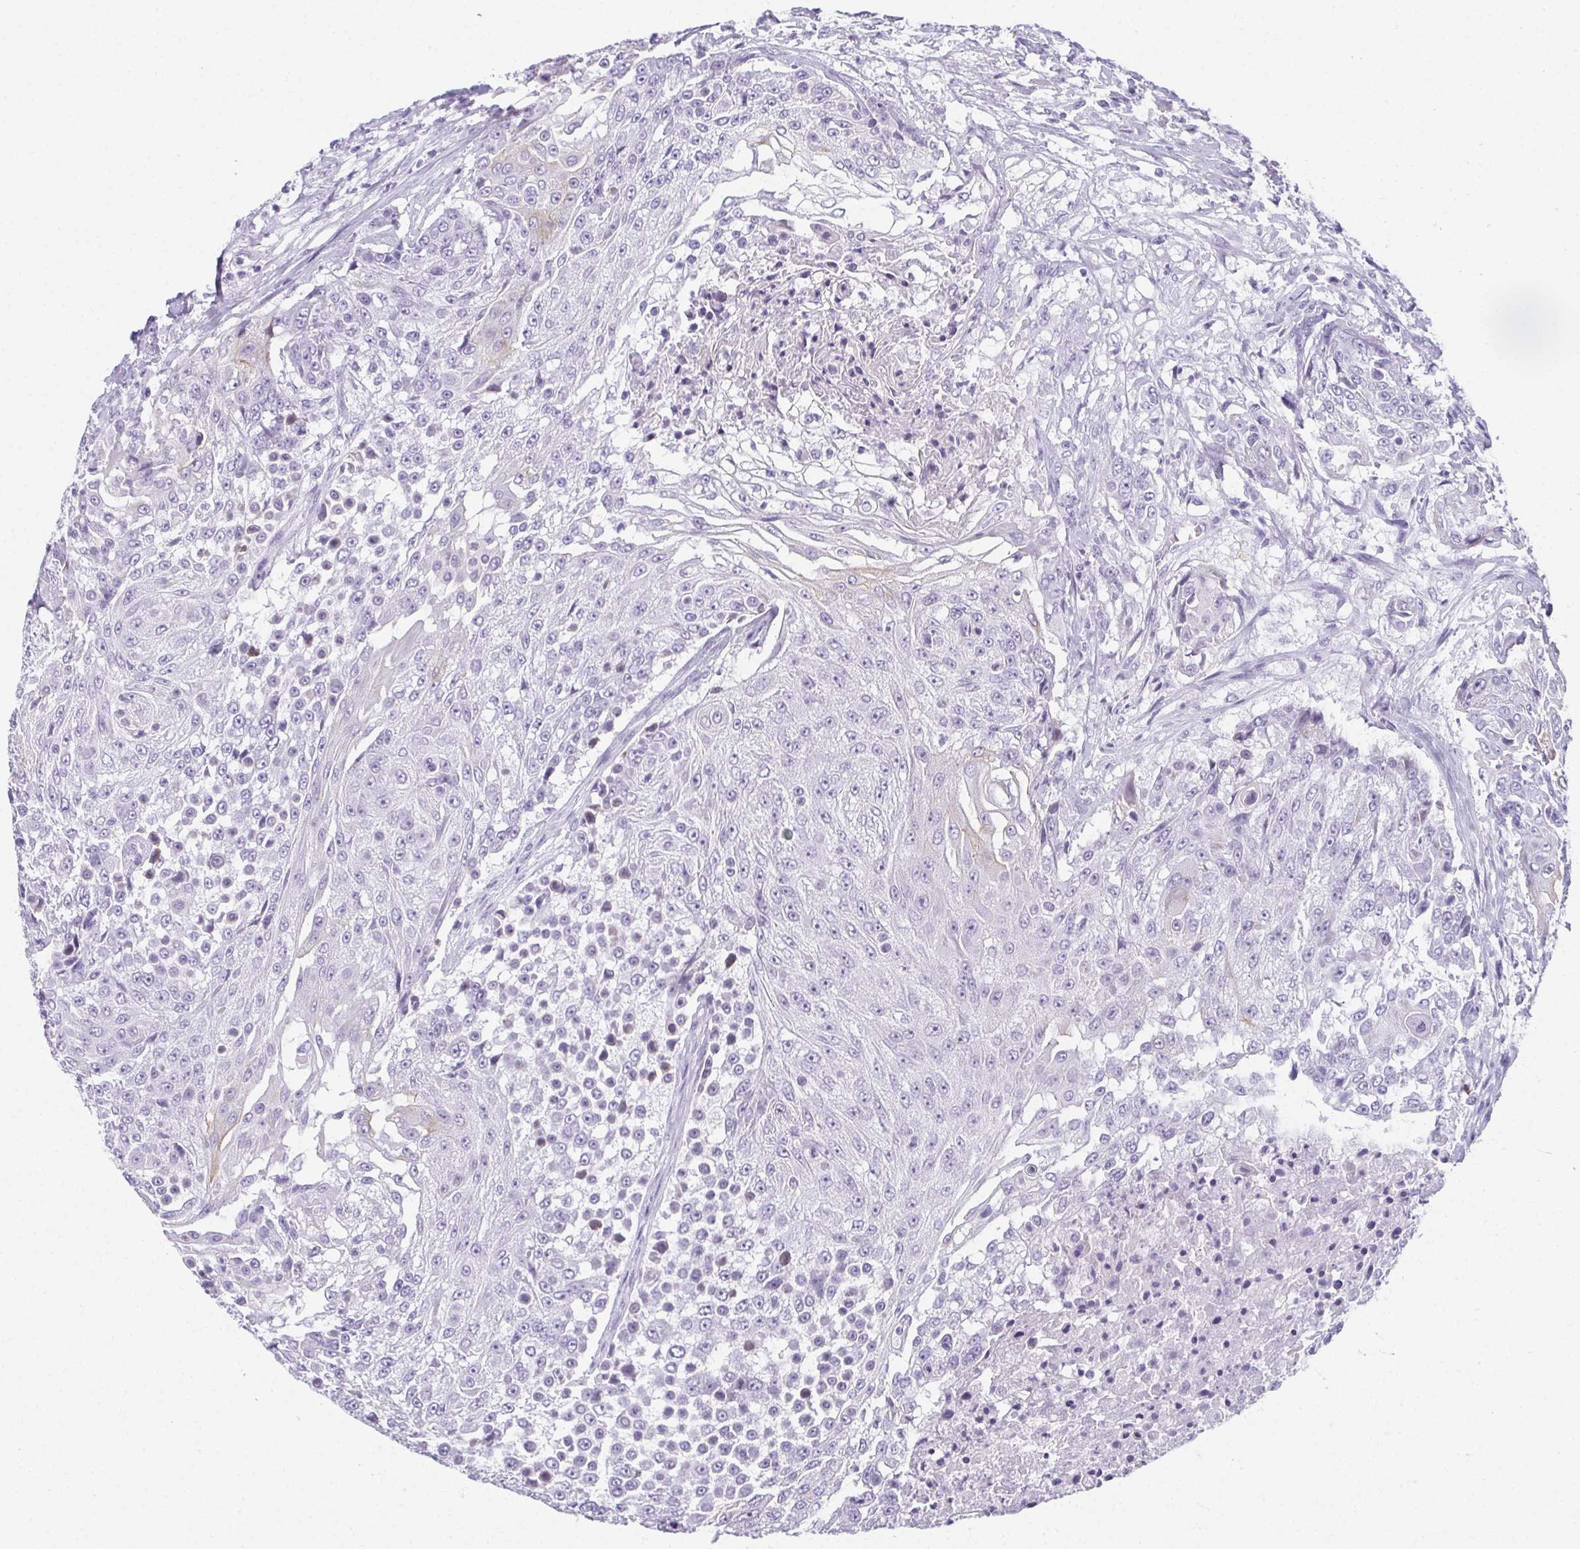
{"staining": {"intensity": "negative", "quantity": "none", "location": "none"}, "tissue": "urothelial cancer", "cell_type": "Tumor cells", "image_type": "cancer", "snomed": [{"axis": "morphology", "description": "Urothelial carcinoma, High grade"}, {"axis": "topography", "description": "Urinary bladder"}], "caption": "This is an immunohistochemistry image of urothelial carcinoma (high-grade). There is no expression in tumor cells.", "gene": "MOBP", "patient": {"sex": "female", "age": 63}}